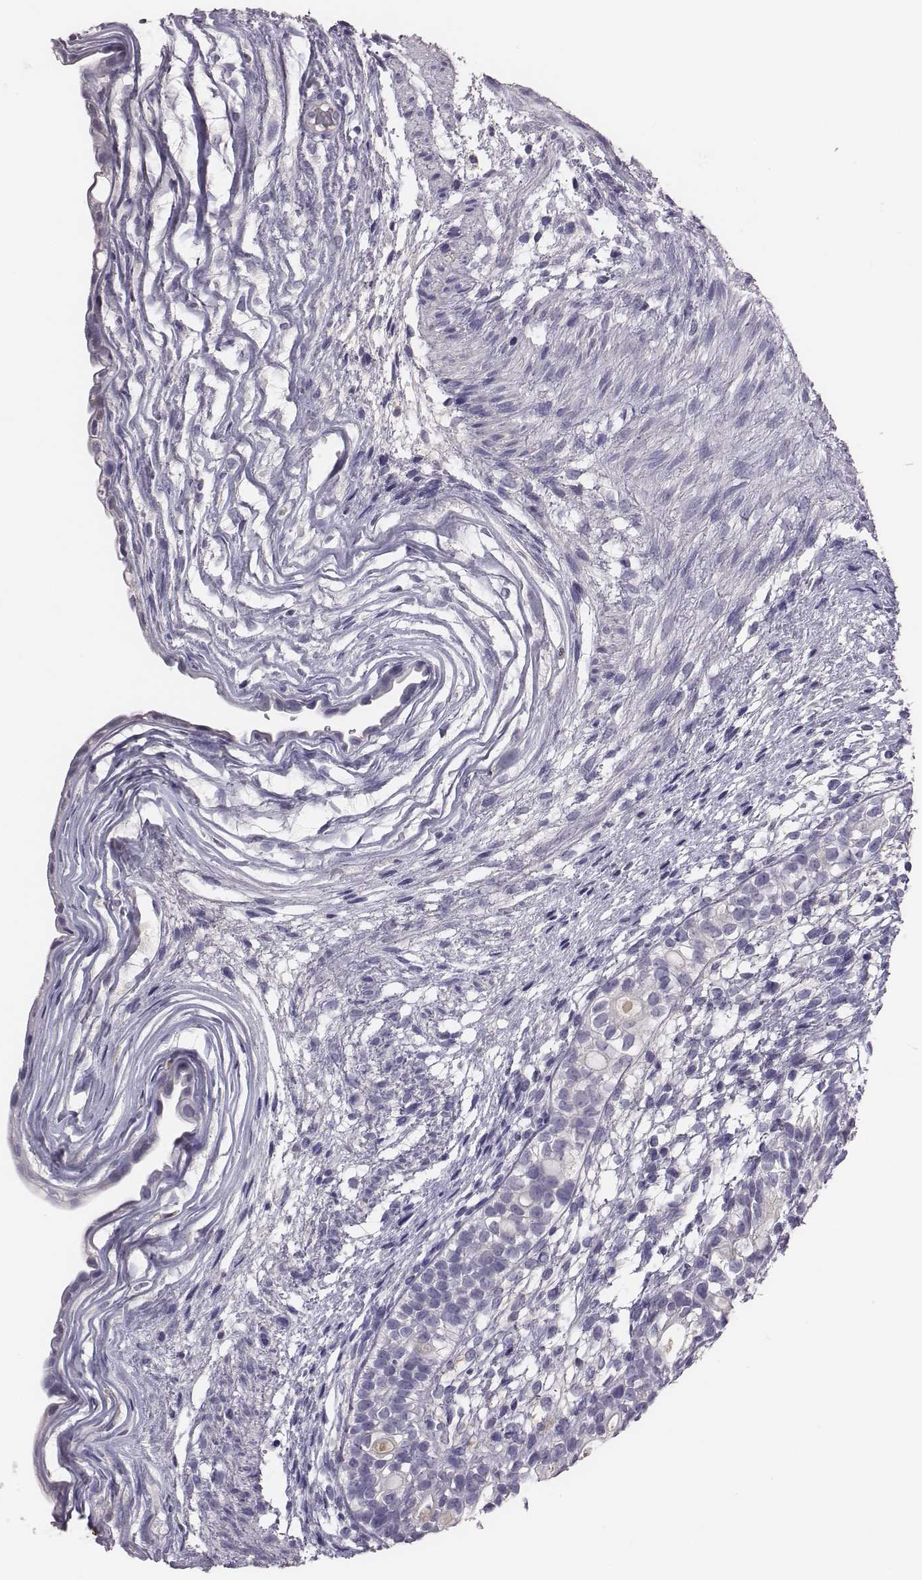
{"staining": {"intensity": "negative", "quantity": "none", "location": "none"}, "tissue": "testis cancer", "cell_type": "Tumor cells", "image_type": "cancer", "snomed": [{"axis": "morphology", "description": "Normal tissue, NOS"}, {"axis": "morphology", "description": "Carcinoma, Embryonal, NOS"}, {"axis": "topography", "description": "Testis"}, {"axis": "topography", "description": "Epididymis"}], "caption": "Testis embryonal carcinoma was stained to show a protein in brown. There is no significant expression in tumor cells. (Stains: DAB immunohistochemistry (IHC) with hematoxylin counter stain, Microscopy: brightfield microscopy at high magnification).", "gene": "EN1", "patient": {"sex": "male", "age": 24}}